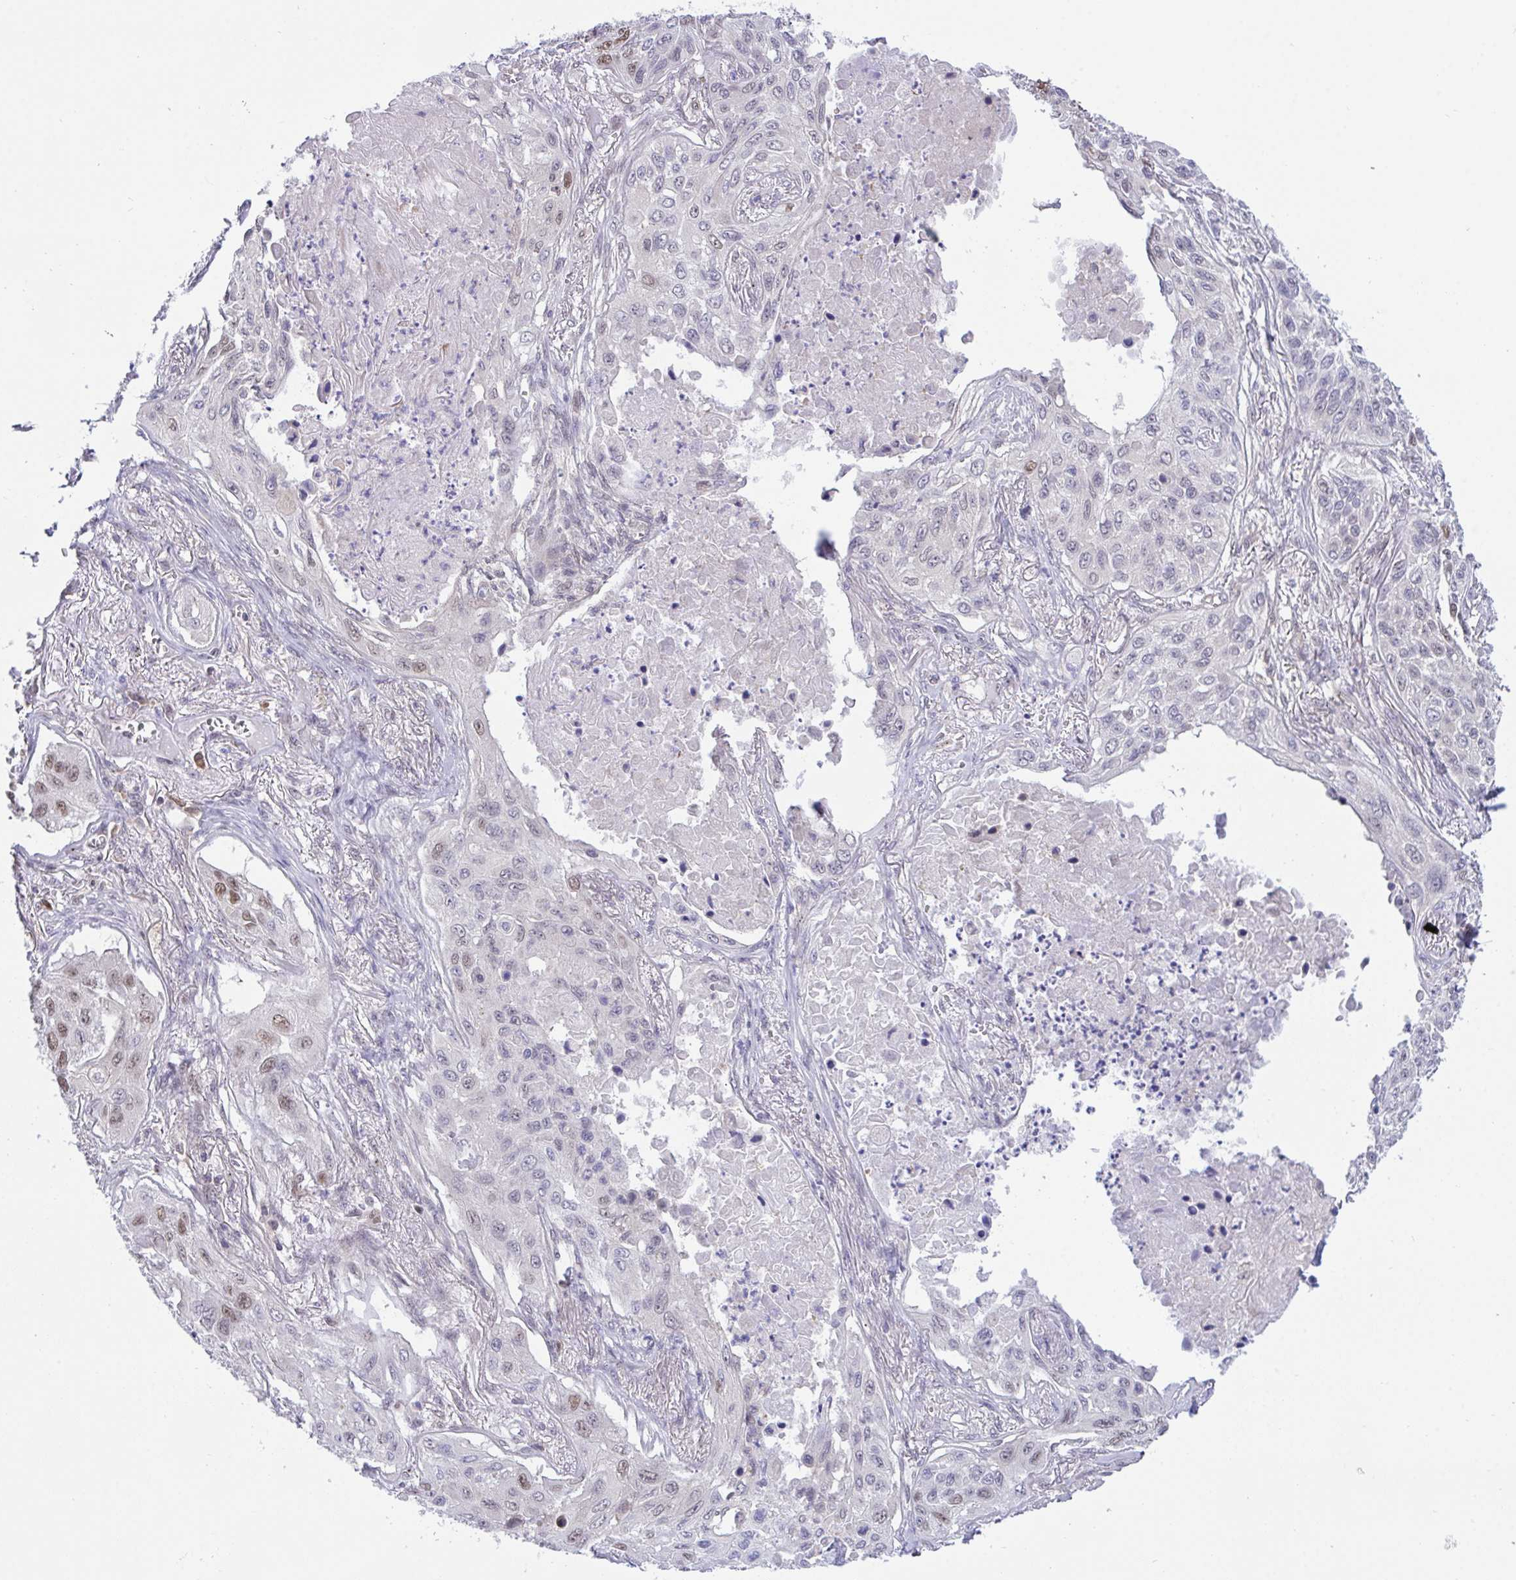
{"staining": {"intensity": "moderate", "quantity": "<25%", "location": "nuclear"}, "tissue": "lung cancer", "cell_type": "Tumor cells", "image_type": "cancer", "snomed": [{"axis": "morphology", "description": "Squamous cell carcinoma, NOS"}, {"axis": "topography", "description": "Lung"}], "caption": "Immunohistochemistry (IHC) (DAB) staining of human squamous cell carcinoma (lung) exhibits moderate nuclear protein positivity in about <25% of tumor cells.", "gene": "ZNF444", "patient": {"sex": "male", "age": 75}}